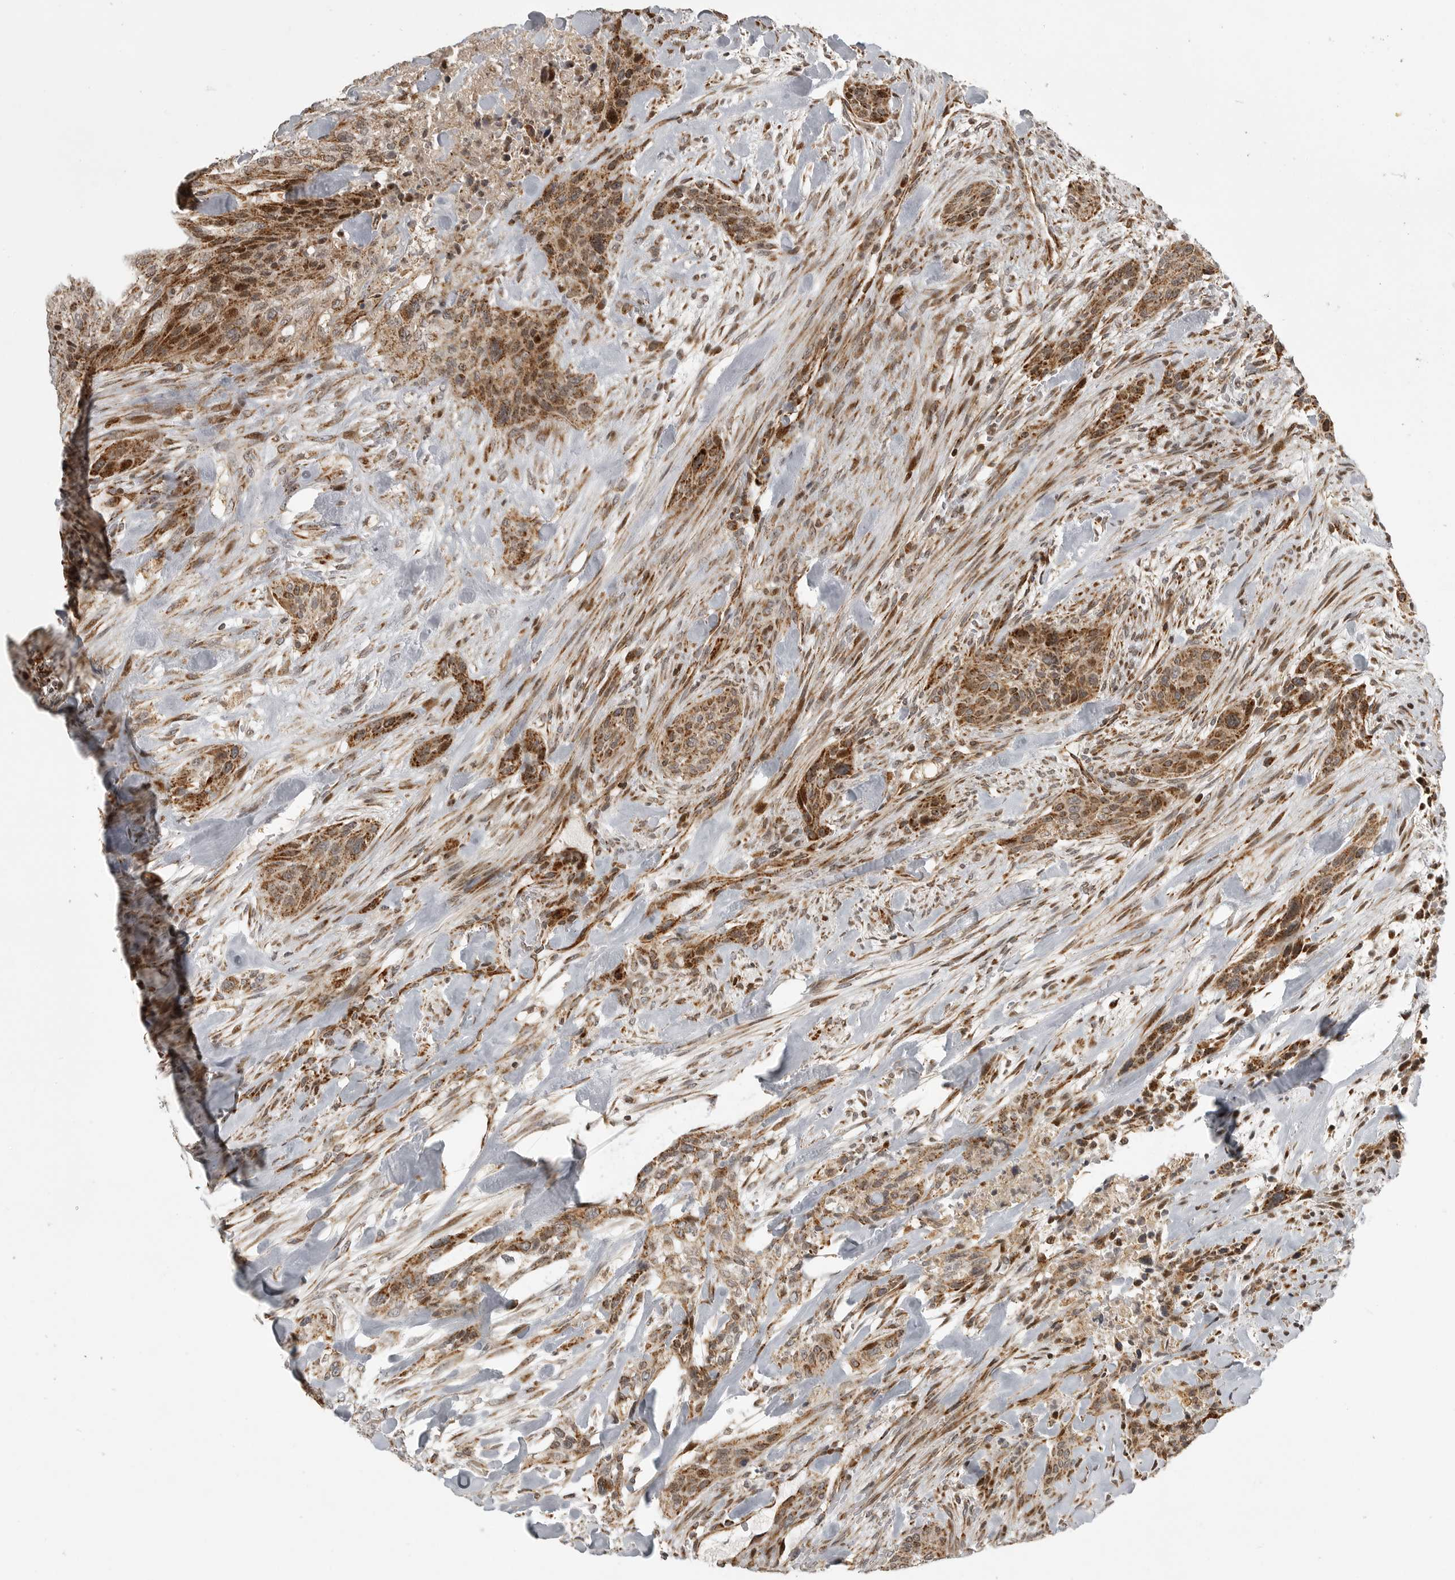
{"staining": {"intensity": "moderate", "quantity": ">75%", "location": "cytoplasmic/membranous"}, "tissue": "urothelial cancer", "cell_type": "Tumor cells", "image_type": "cancer", "snomed": [{"axis": "morphology", "description": "Urothelial carcinoma, High grade"}, {"axis": "topography", "description": "Urinary bladder"}], "caption": "The photomicrograph shows staining of urothelial cancer, revealing moderate cytoplasmic/membranous protein staining (brown color) within tumor cells. (brown staining indicates protein expression, while blue staining denotes nuclei).", "gene": "NARS2", "patient": {"sex": "male", "age": 35}}